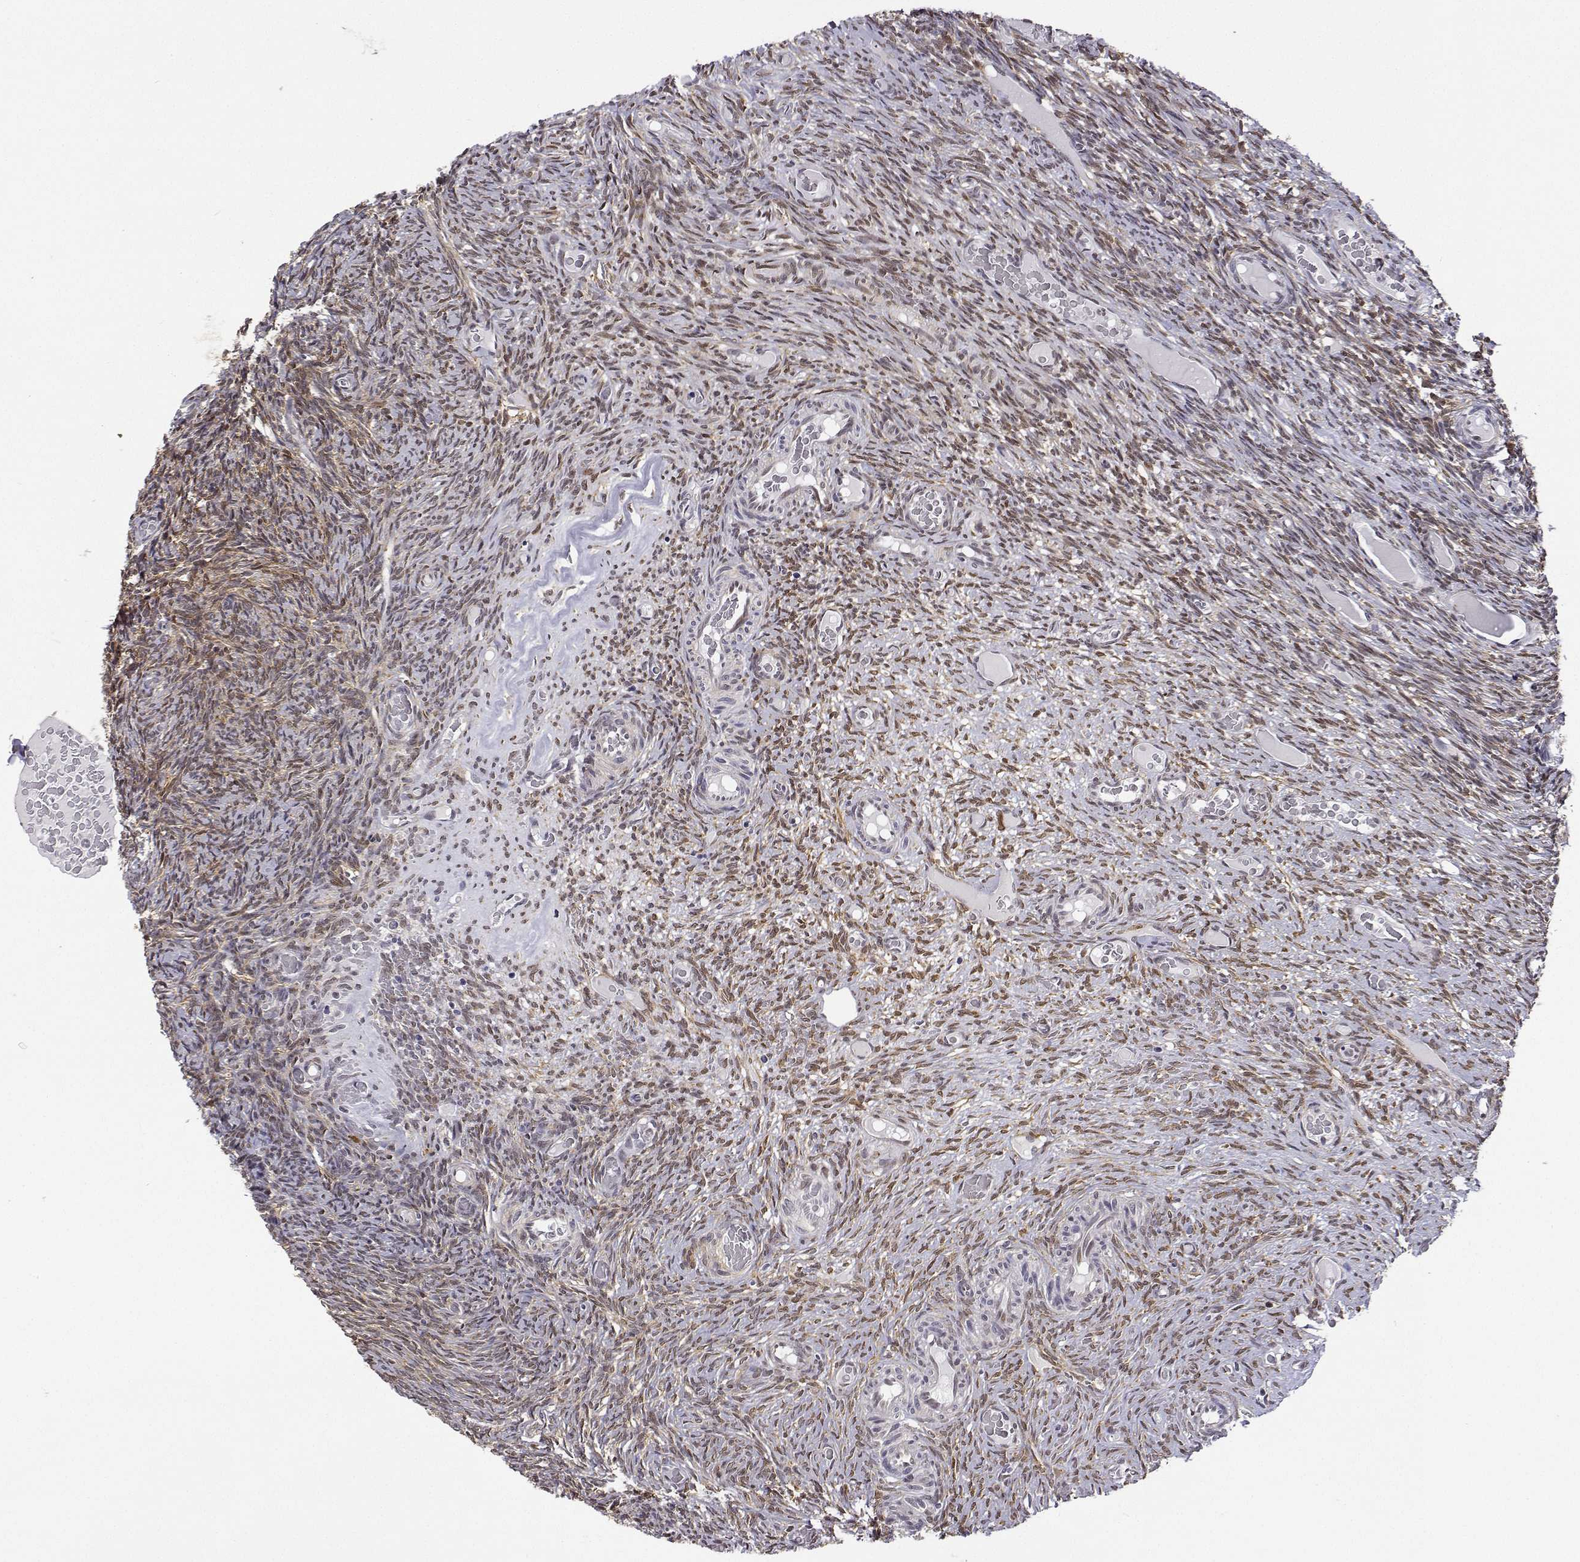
{"staining": {"intensity": "moderate", "quantity": "25%-75%", "location": "cytoplasmic/membranous,nuclear"}, "tissue": "ovary", "cell_type": "Ovarian stroma cells", "image_type": "normal", "snomed": [{"axis": "morphology", "description": "Normal tissue, NOS"}, {"axis": "topography", "description": "Ovary"}], "caption": "IHC micrograph of unremarkable human ovary stained for a protein (brown), which shows medium levels of moderate cytoplasmic/membranous,nuclear positivity in approximately 25%-75% of ovarian stroma cells.", "gene": "PHGDH", "patient": {"sex": "female", "age": 34}}